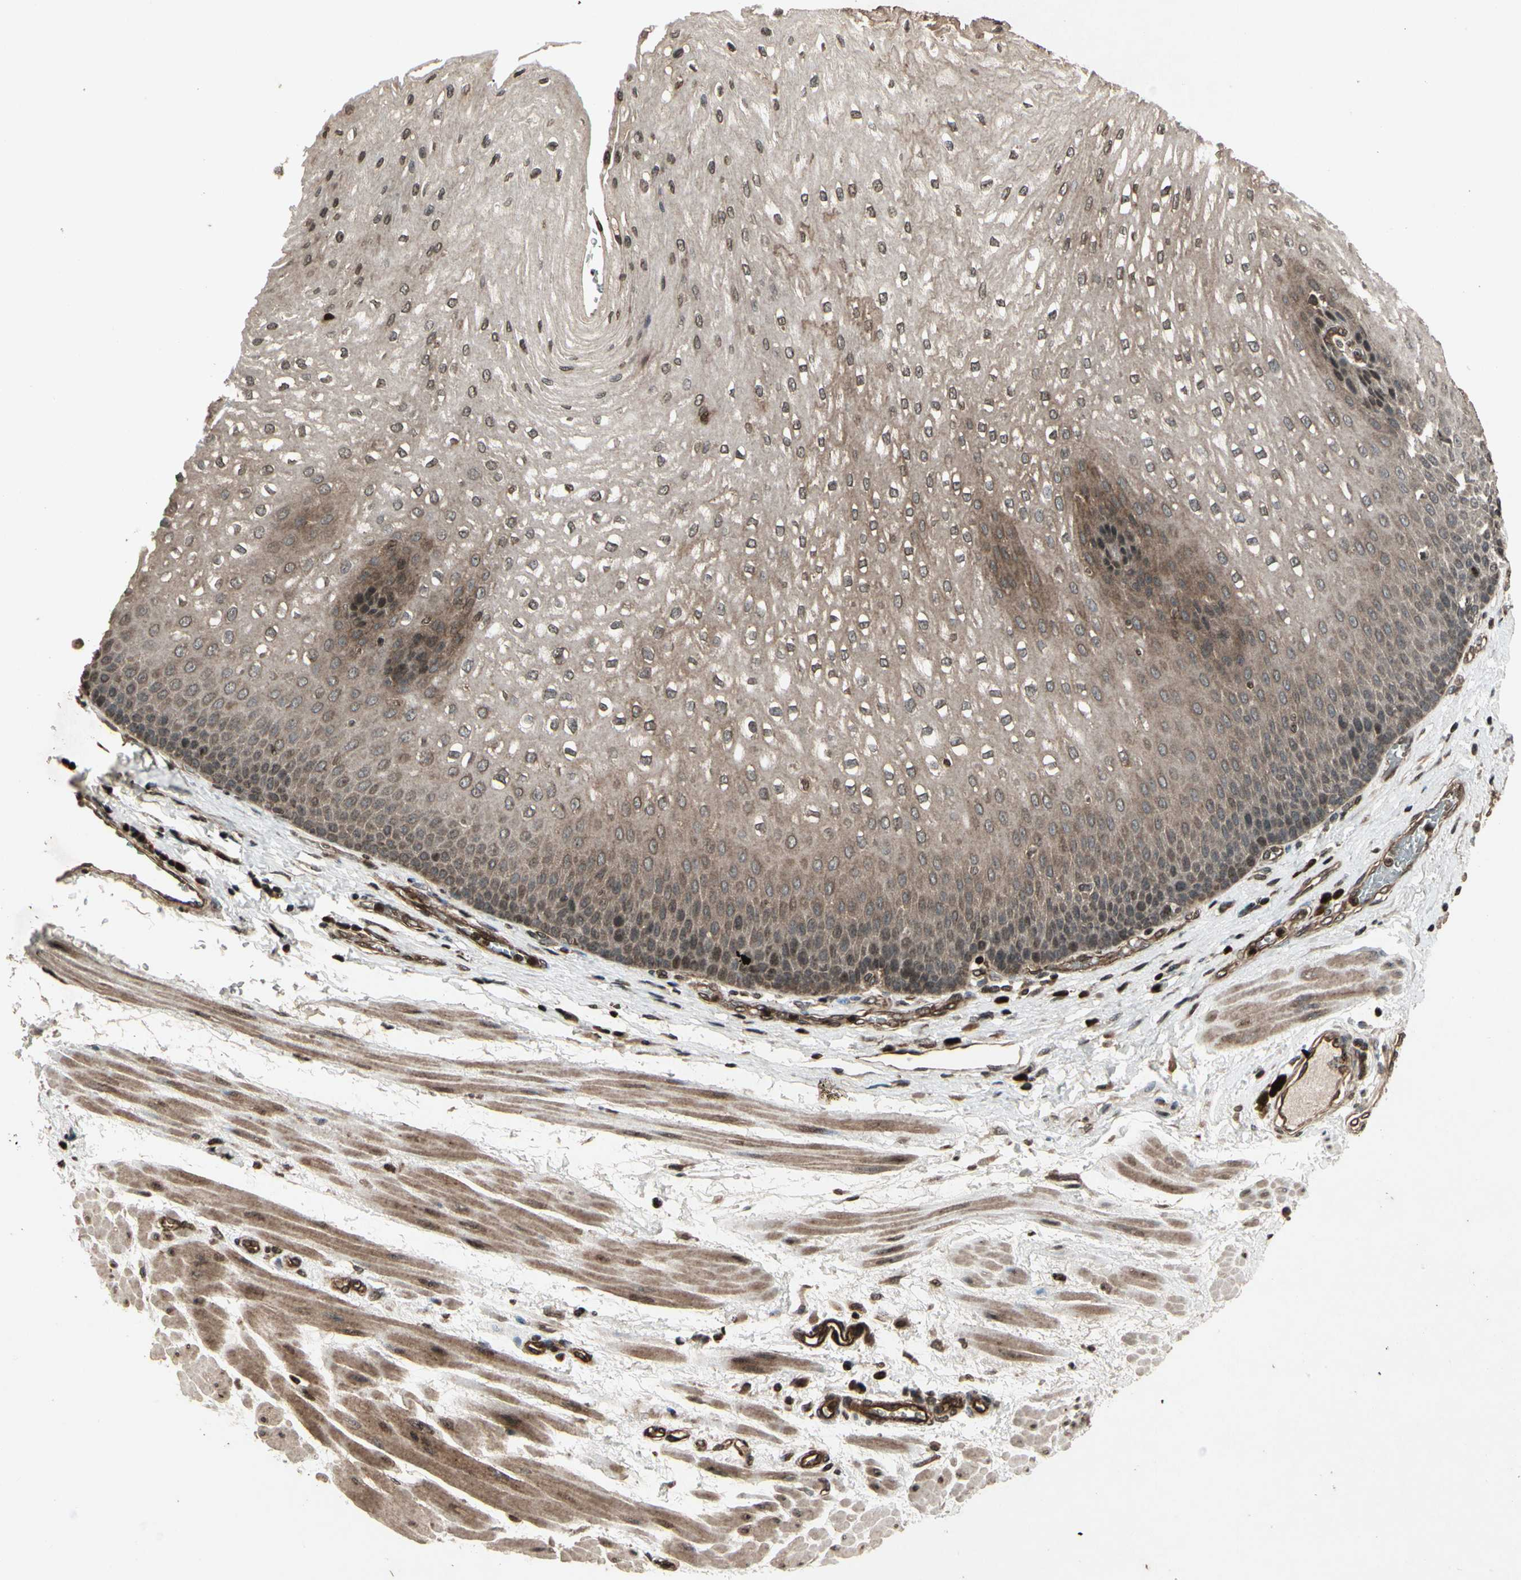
{"staining": {"intensity": "moderate", "quantity": ">75%", "location": "cytoplasmic/membranous,nuclear"}, "tissue": "esophagus", "cell_type": "Squamous epithelial cells", "image_type": "normal", "snomed": [{"axis": "morphology", "description": "Normal tissue, NOS"}, {"axis": "topography", "description": "Esophagus"}], "caption": "The photomicrograph exhibits immunohistochemical staining of normal esophagus. There is moderate cytoplasmic/membranous,nuclear positivity is present in approximately >75% of squamous epithelial cells. (DAB (3,3'-diaminobenzidine) IHC, brown staining for protein, blue staining for nuclei).", "gene": "GLRX", "patient": {"sex": "male", "age": 48}}